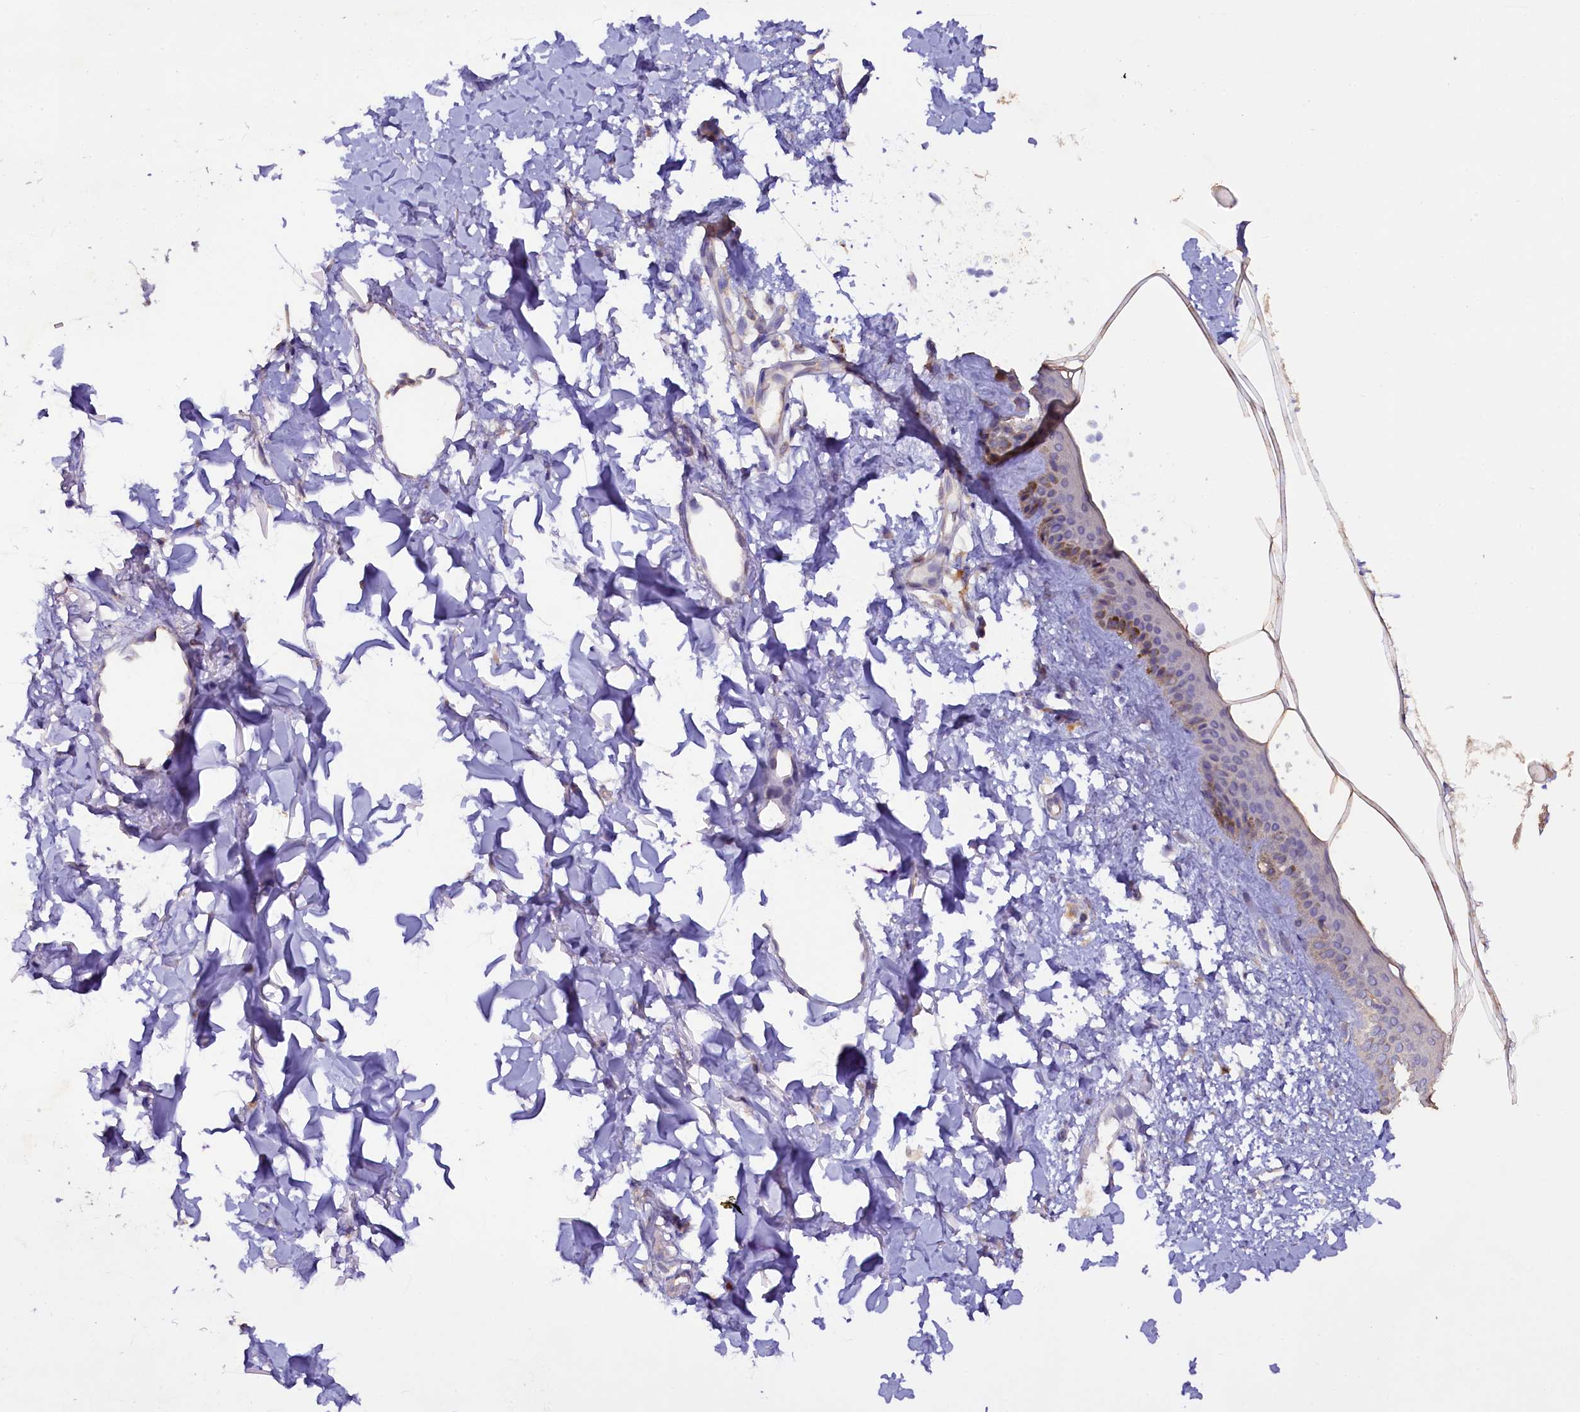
{"staining": {"intensity": "negative", "quantity": "none", "location": "none"}, "tissue": "skin", "cell_type": "Fibroblasts", "image_type": "normal", "snomed": [{"axis": "morphology", "description": "Normal tissue, NOS"}, {"axis": "topography", "description": "Skin"}], "caption": "Skin stained for a protein using immunohistochemistry reveals no positivity fibroblasts.", "gene": "ETFBKMT", "patient": {"sex": "female", "age": 58}}